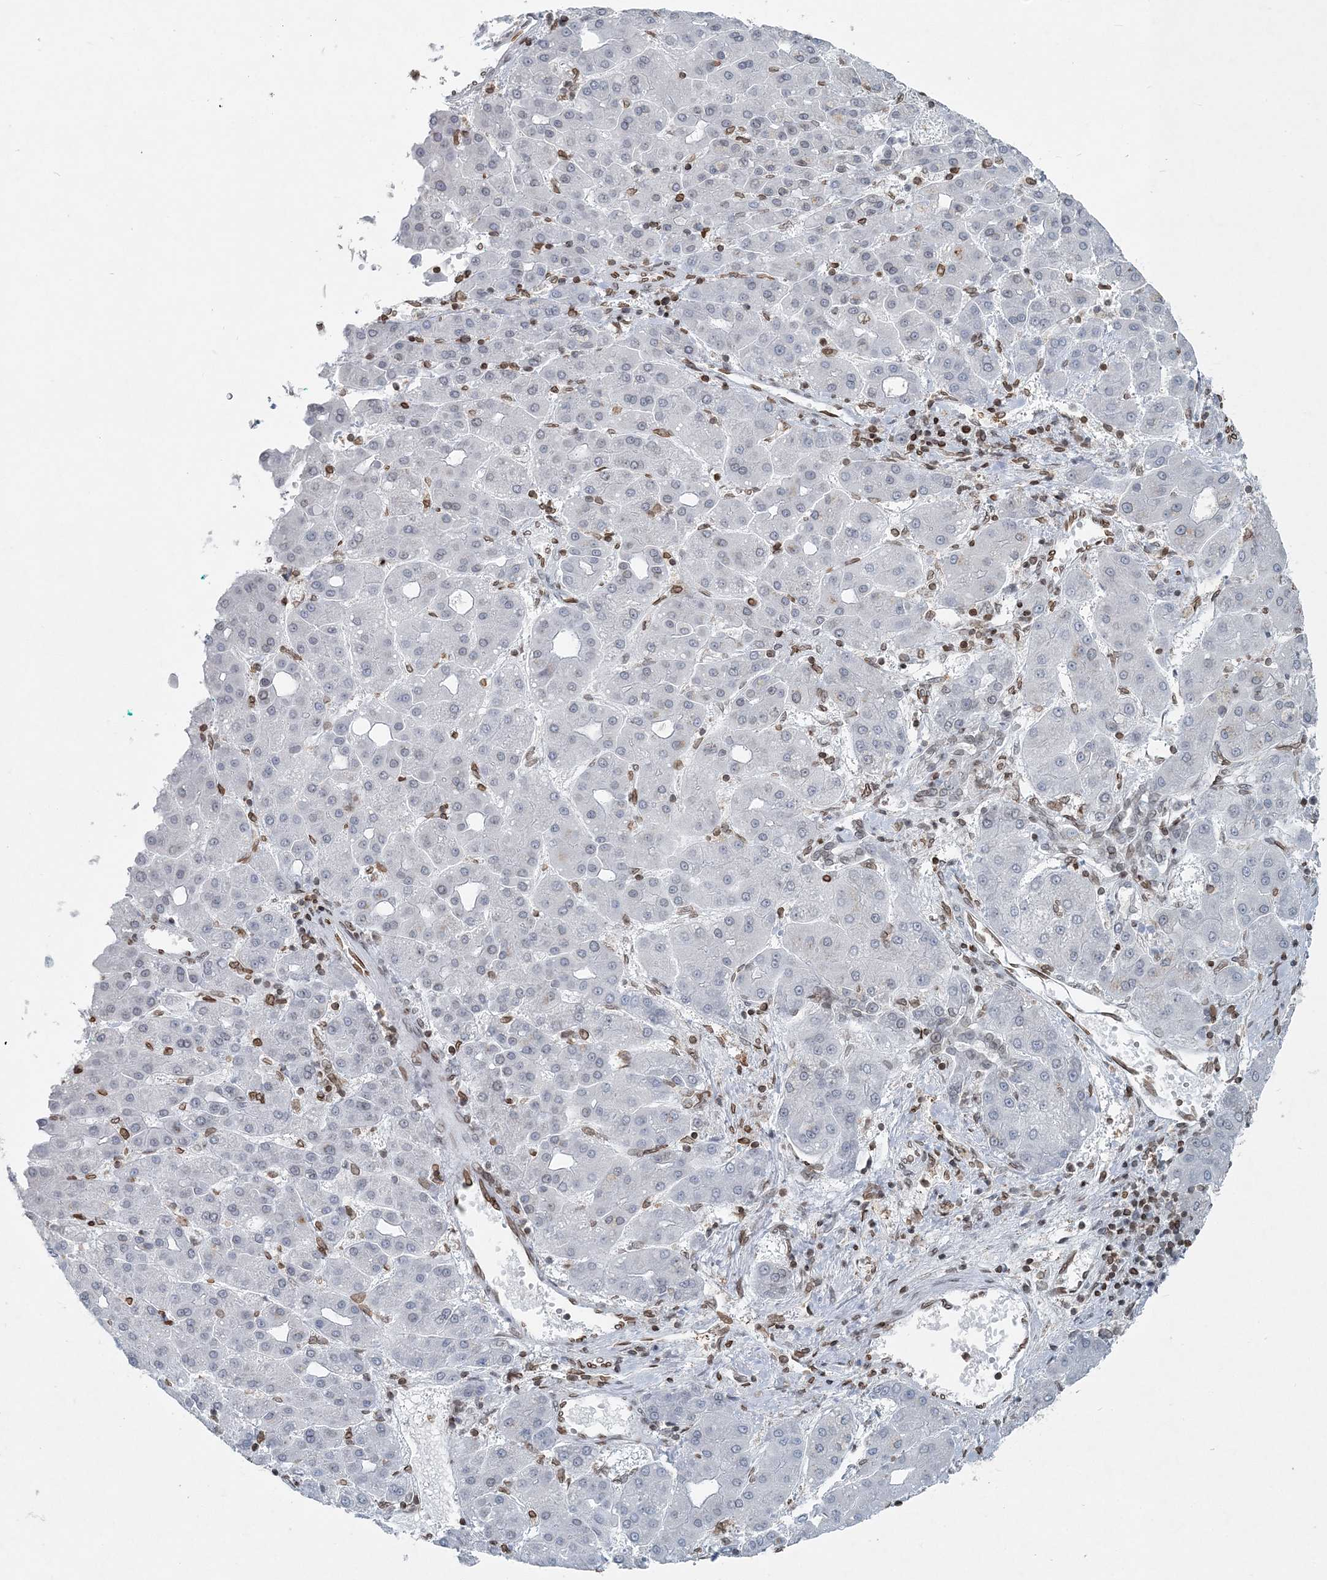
{"staining": {"intensity": "negative", "quantity": "none", "location": "none"}, "tissue": "liver cancer", "cell_type": "Tumor cells", "image_type": "cancer", "snomed": [{"axis": "morphology", "description": "Carcinoma, Hepatocellular, NOS"}, {"axis": "topography", "description": "Liver"}], "caption": "A high-resolution micrograph shows immunohistochemistry (IHC) staining of hepatocellular carcinoma (liver), which displays no significant staining in tumor cells.", "gene": "GJD4", "patient": {"sex": "male", "age": 65}}